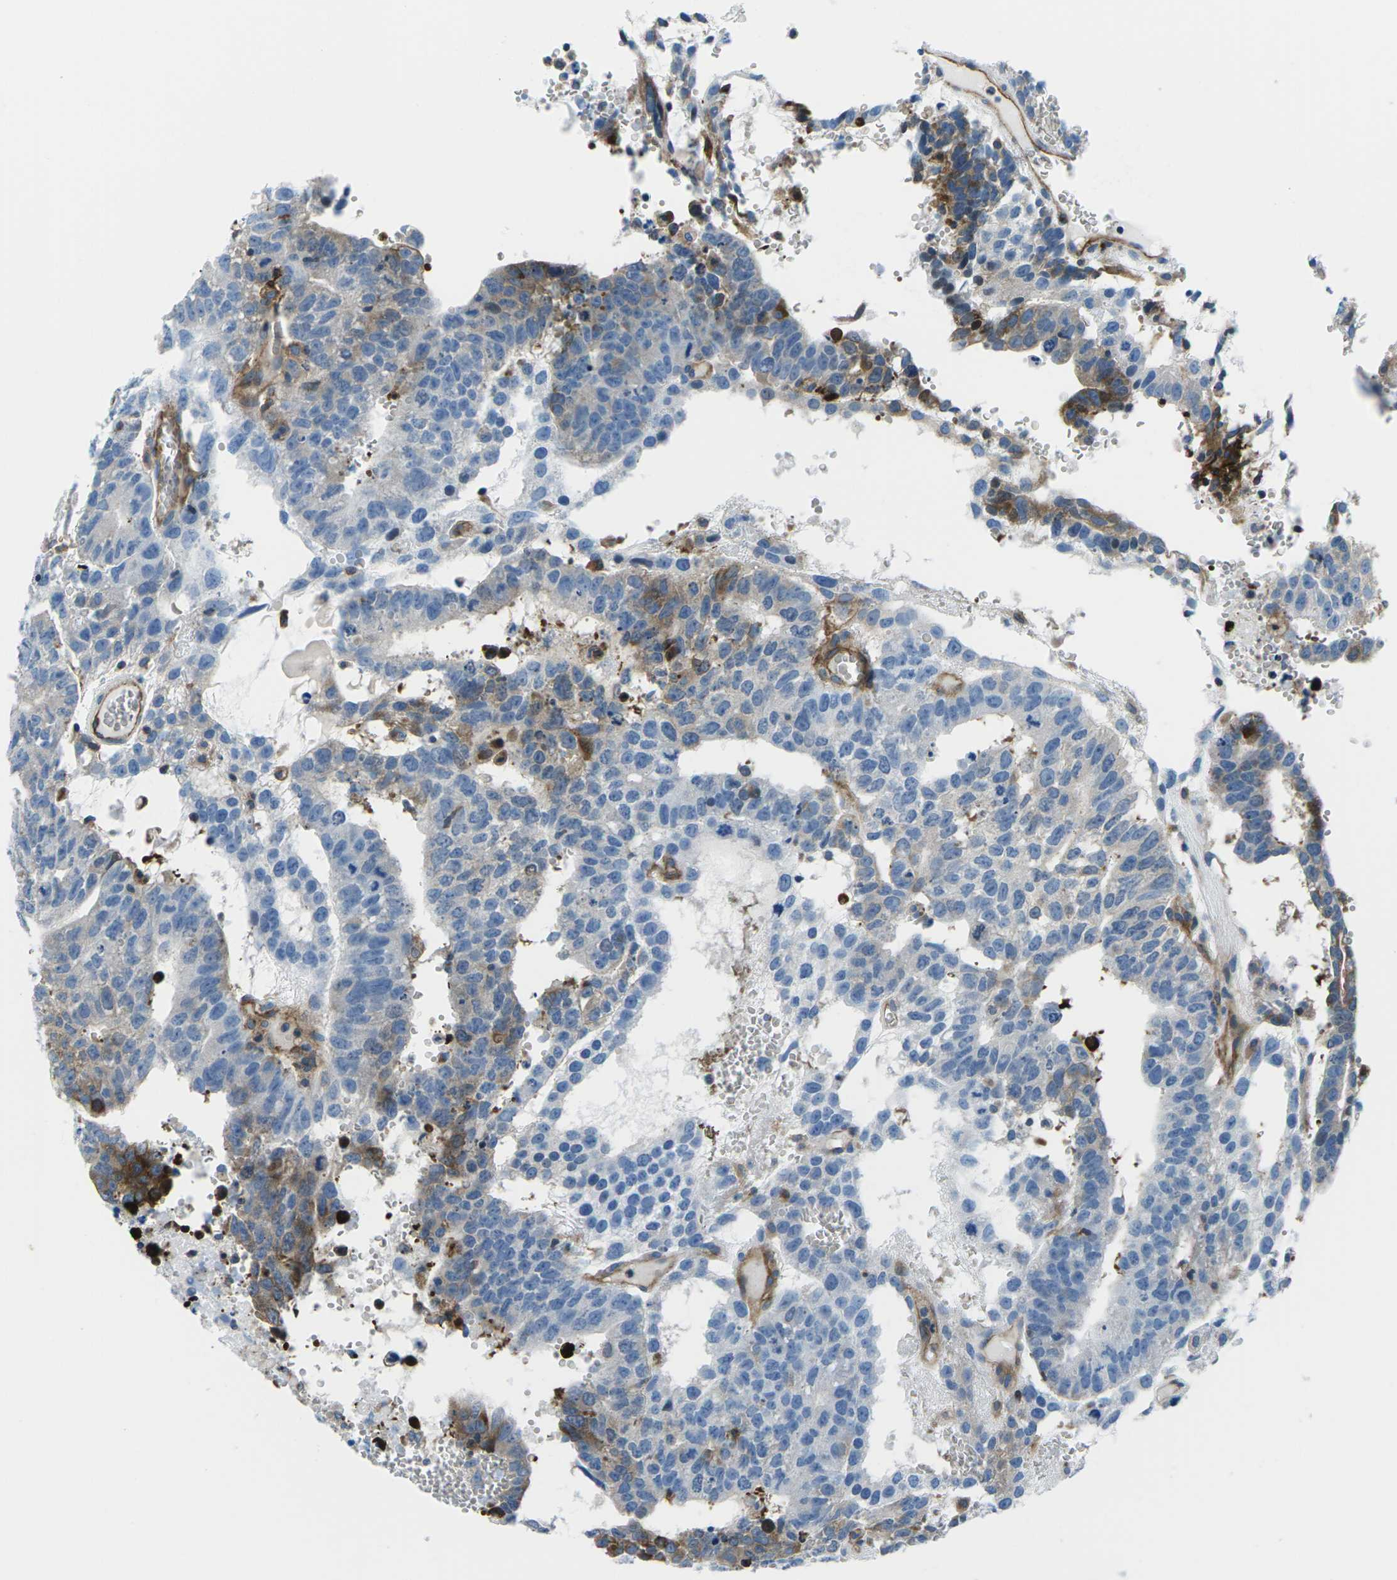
{"staining": {"intensity": "weak", "quantity": "<25%", "location": "cytoplasmic/membranous"}, "tissue": "testis cancer", "cell_type": "Tumor cells", "image_type": "cancer", "snomed": [{"axis": "morphology", "description": "Seminoma, NOS"}, {"axis": "morphology", "description": "Carcinoma, Embryonal, NOS"}, {"axis": "topography", "description": "Testis"}], "caption": "DAB immunohistochemical staining of human embryonal carcinoma (testis) shows no significant staining in tumor cells.", "gene": "SOCS4", "patient": {"sex": "male", "age": 52}}